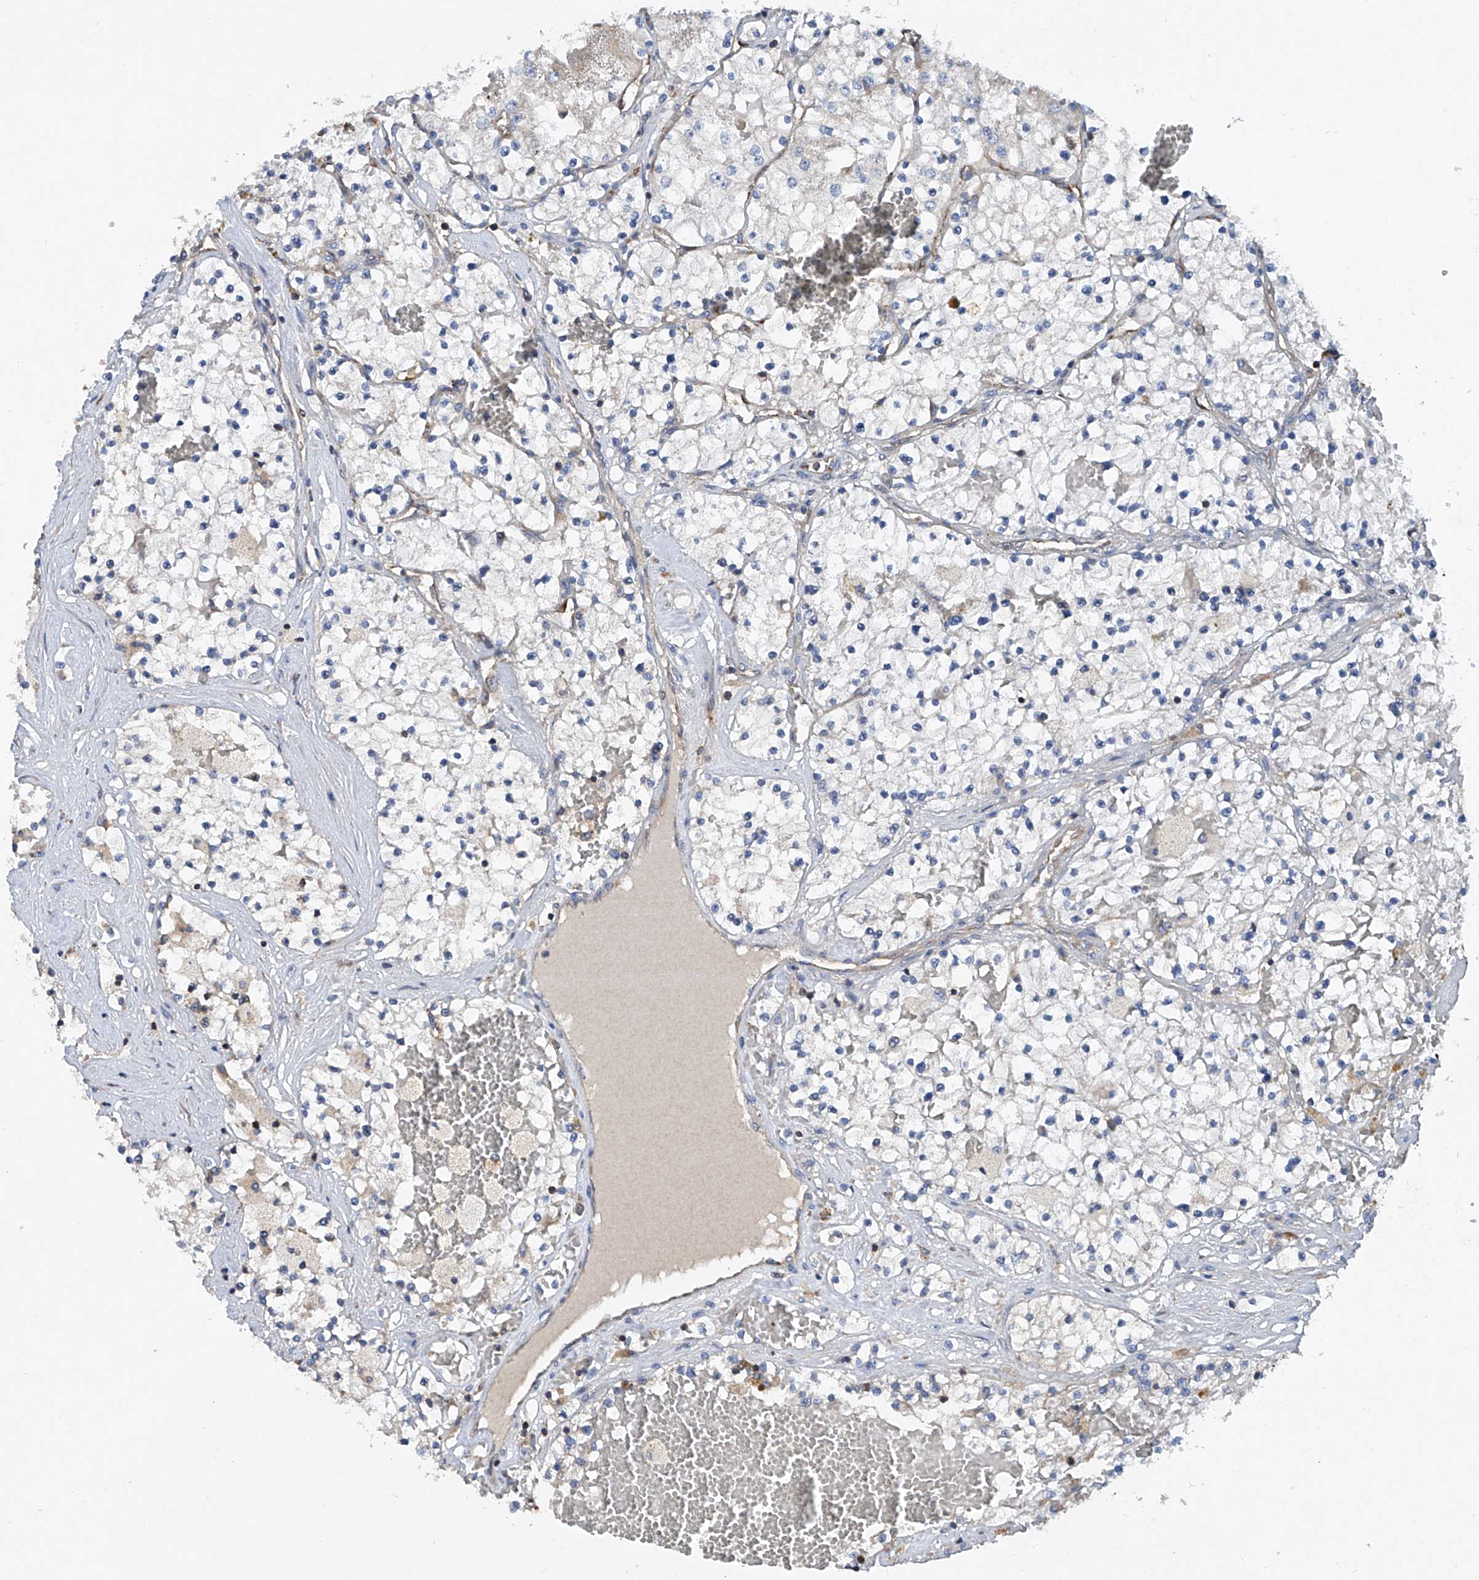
{"staining": {"intensity": "negative", "quantity": "none", "location": "none"}, "tissue": "renal cancer", "cell_type": "Tumor cells", "image_type": "cancer", "snomed": [{"axis": "morphology", "description": "Normal tissue, NOS"}, {"axis": "morphology", "description": "Adenocarcinoma, NOS"}, {"axis": "topography", "description": "Kidney"}], "caption": "The image exhibits no significant expression in tumor cells of renal cancer. The staining was performed using DAB to visualize the protein expression in brown, while the nuclei were stained in blue with hematoxylin (Magnification: 20x).", "gene": "TRIM38", "patient": {"sex": "male", "age": 68}}